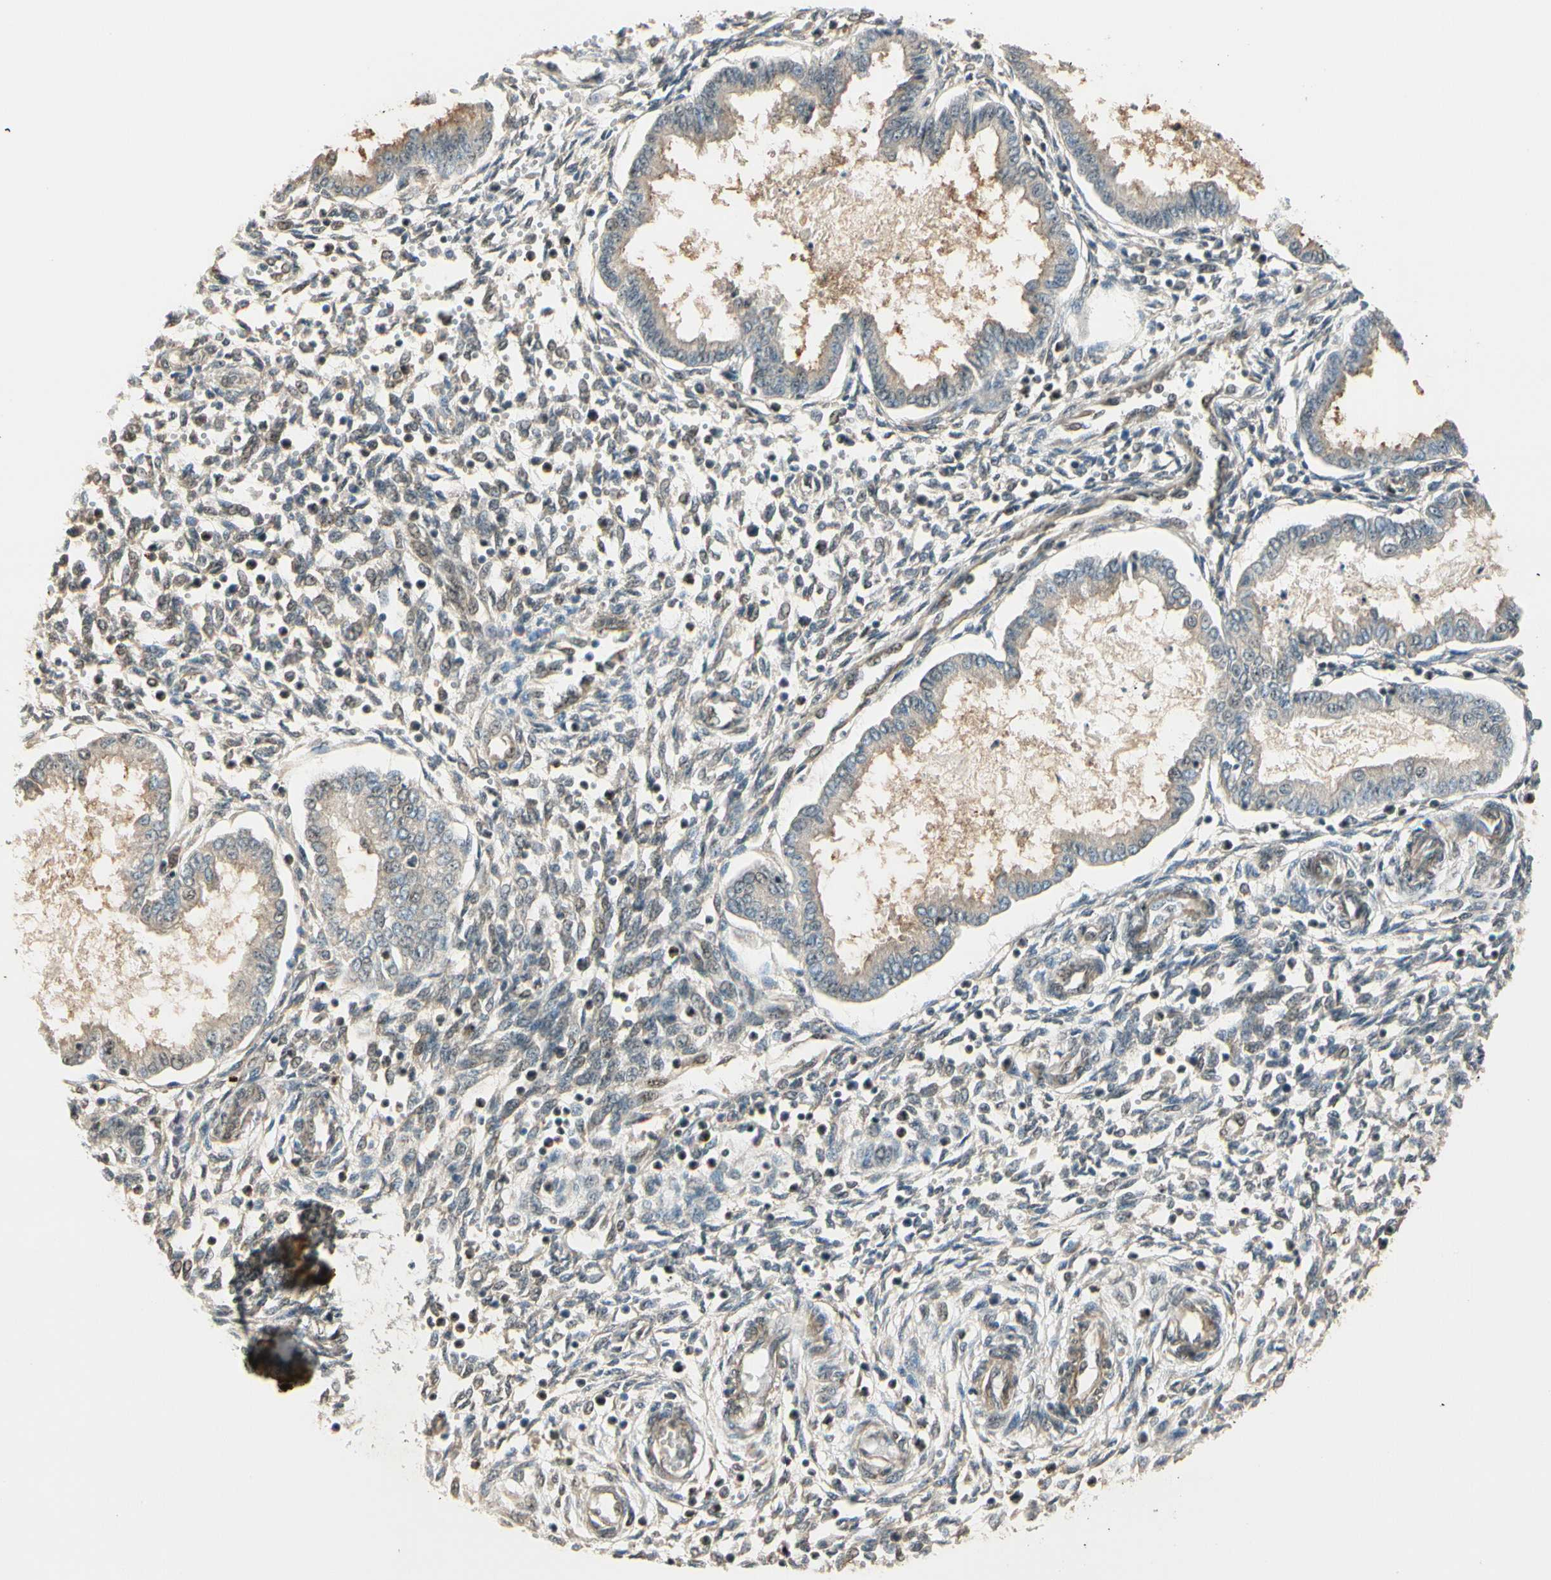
{"staining": {"intensity": "negative", "quantity": "none", "location": "none"}, "tissue": "endometrium", "cell_type": "Cells in endometrial stroma", "image_type": "normal", "snomed": [{"axis": "morphology", "description": "Normal tissue, NOS"}, {"axis": "topography", "description": "Endometrium"}], "caption": "DAB (3,3'-diaminobenzidine) immunohistochemical staining of unremarkable human endometrium demonstrates no significant expression in cells in endometrial stroma. The staining was performed using DAB to visualize the protein expression in brown, while the nuclei were stained in blue with hematoxylin (Magnification: 20x).", "gene": "MCPH1", "patient": {"sex": "female", "age": 33}}